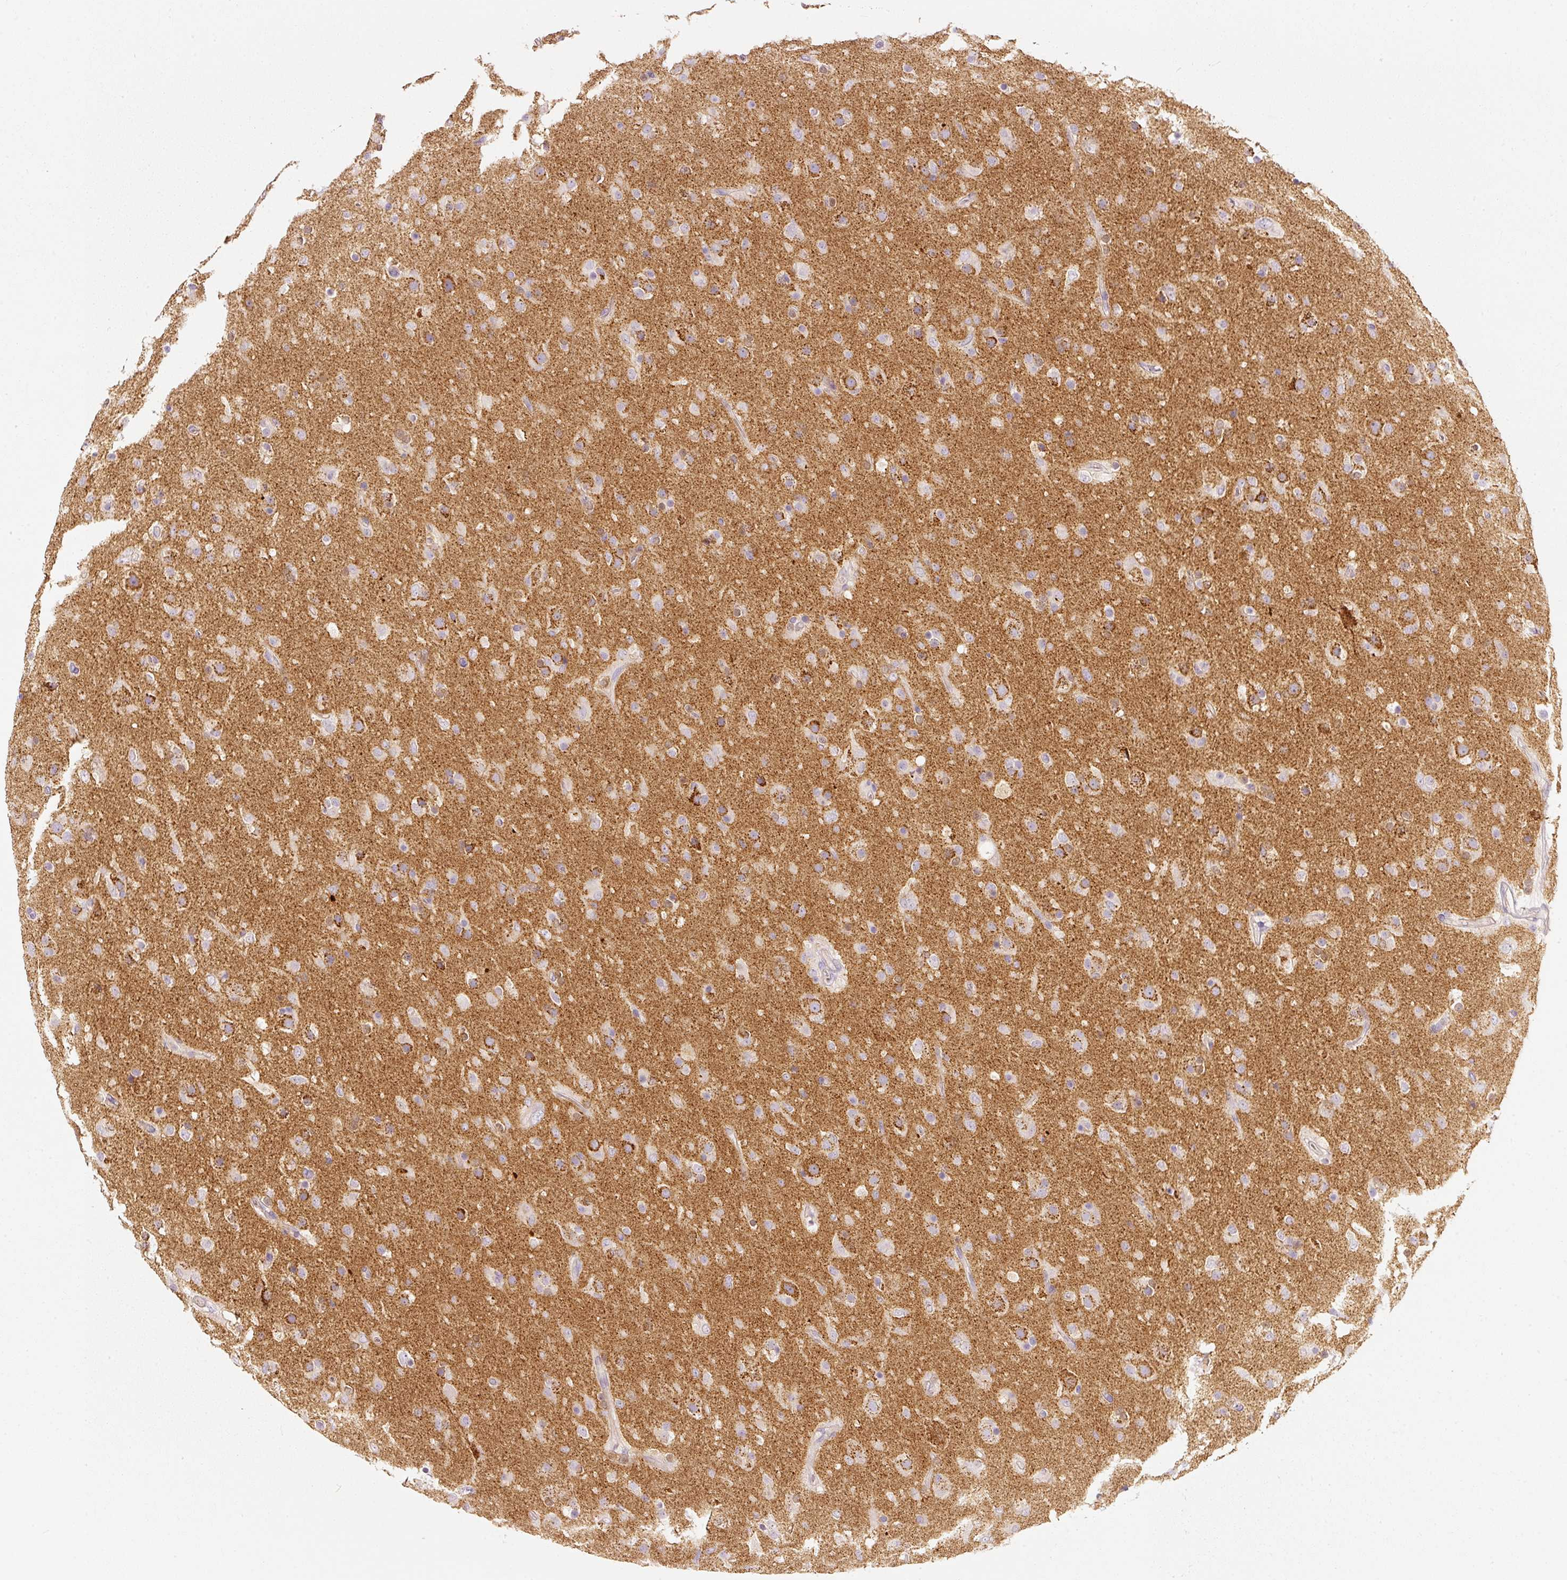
{"staining": {"intensity": "negative", "quantity": "none", "location": "none"}, "tissue": "glioma", "cell_type": "Tumor cells", "image_type": "cancer", "snomed": [{"axis": "morphology", "description": "Glioma, malignant, Low grade"}, {"axis": "topography", "description": "Brain"}], "caption": "Tumor cells are negative for protein expression in human malignant glioma (low-grade).", "gene": "MTHFD2", "patient": {"sex": "male", "age": 65}}